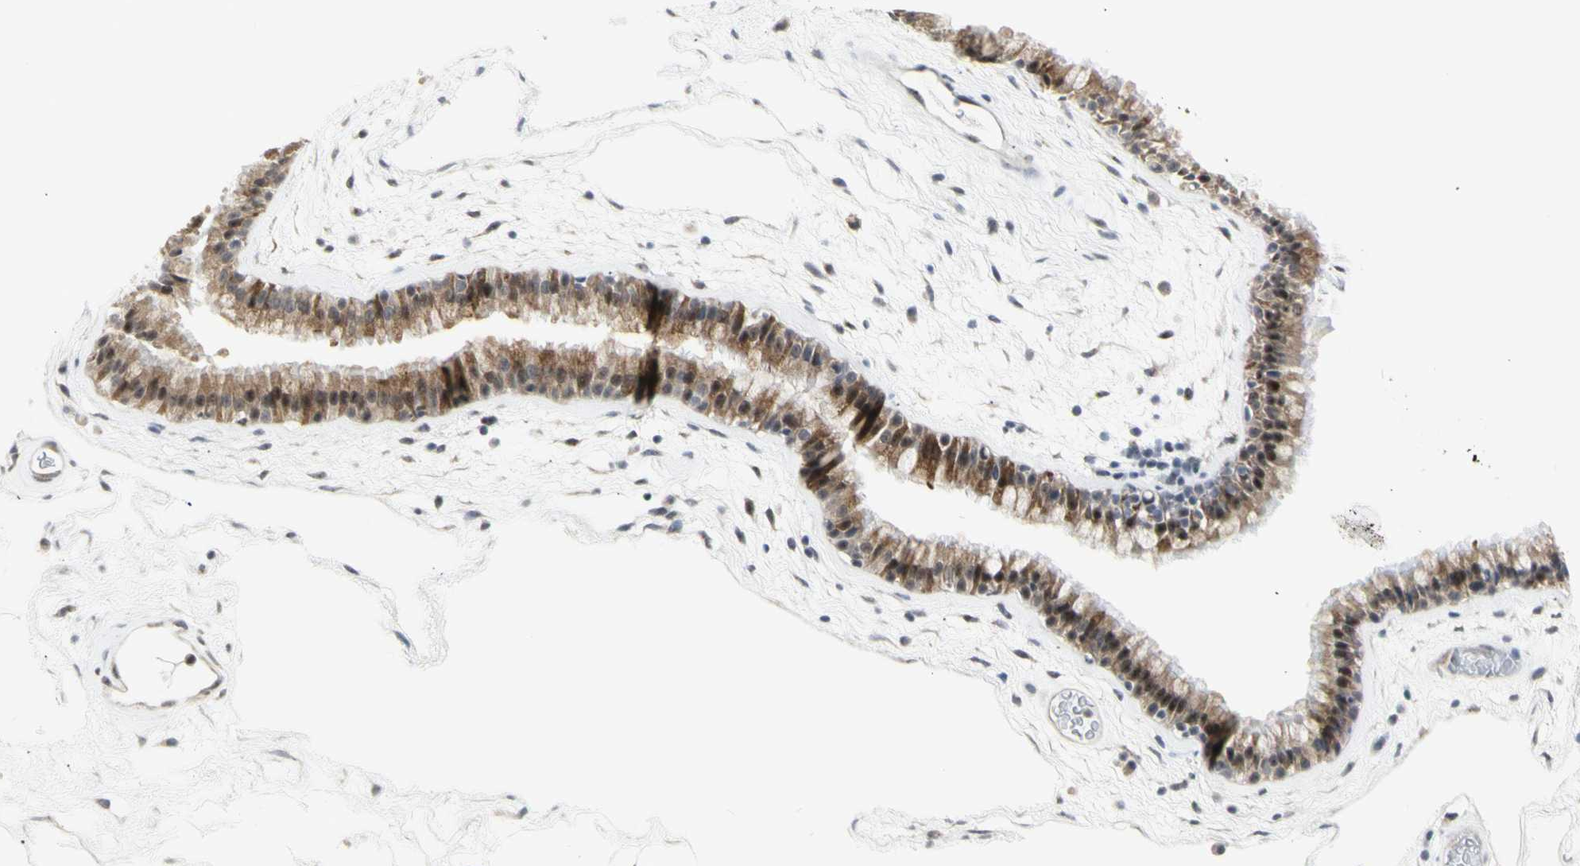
{"staining": {"intensity": "moderate", "quantity": ">75%", "location": "cytoplasmic/membranous,nuclear"}, "tissue": "nasopharynx", "cell_type": "Respiratory epithelial cells", "image_type": "normal", "snomed": [{"axis": "morphology", "description": "Normal tissue, NOS"}, {"axis": "morphology", "description": "Inflammation, NOS"}, {"axis": "topography", "description": "Nasopharynx"}], "caption": "Nasopharynx stained with DAB immunohistochemistry (IHC) demonstrates medium levels of moderate cytoplasmic/membranous,nuclear positivity in about >75% of respiratory epithelial cells.", "gene": "DHRS7B", "patient": {"sex": "male", "age": 48}}